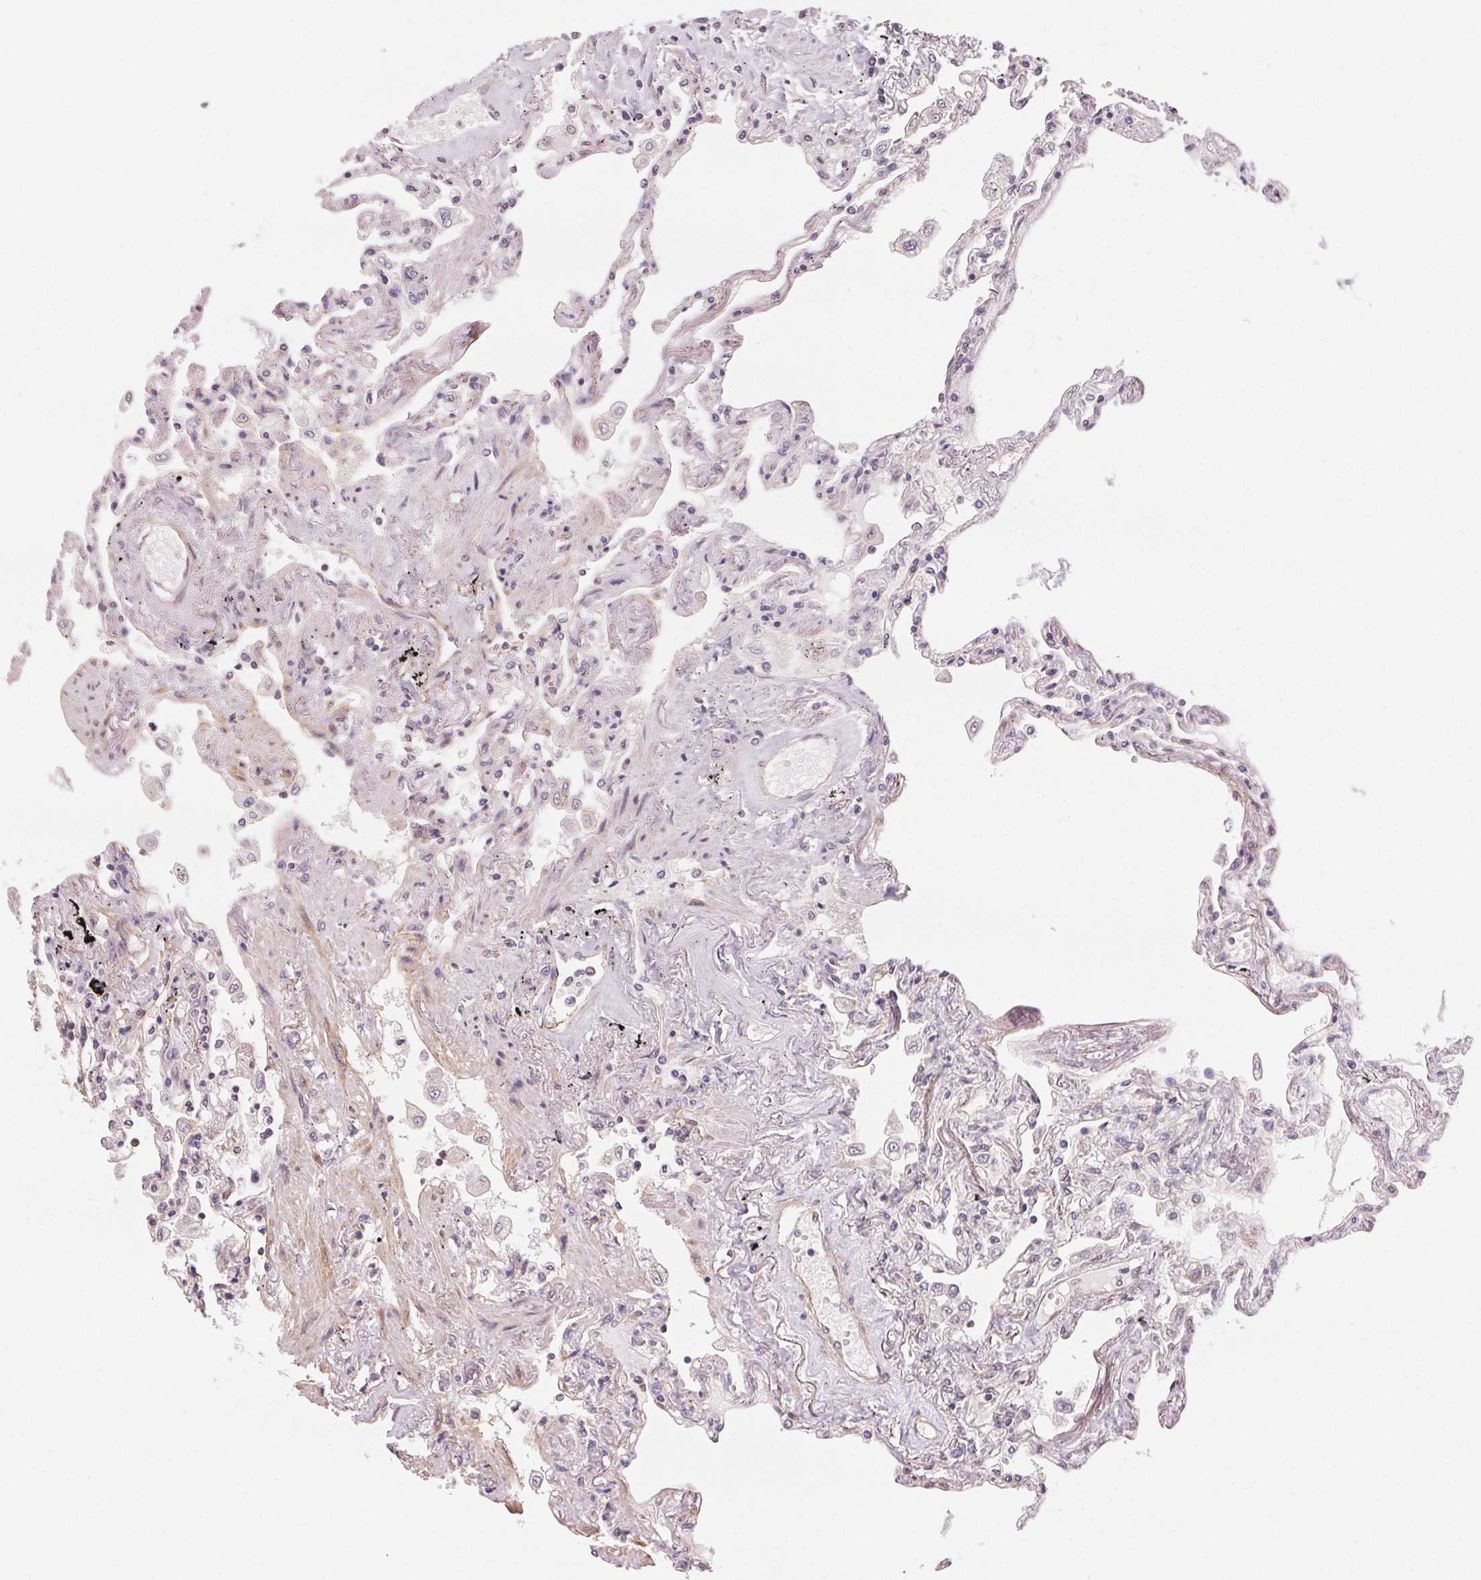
{"staining": {"intensity": "negative", "quantity": "none", "location": "none"}, "tissue": "lung", "cell_type": "Alveolar cells", "image_type": "normal", "snomed": [{"axis": "morphology", "description": "Normal tissue, NOS"}, {"axis": "morphology", "description": "Adenocarcinoma, NOS"}, {"axis": "topography", "description": "Cartilage tissue"}, {"axis": "topography", "description": "Lung"}], "caption": "Immunohistochemistry photomicrograph of unremarkable lung: human lung stained with DAB displays no significant protein expression in alveolar cells.", "gene": "PLA2G4F", "patient": {"sex": "female", "age": 67}}